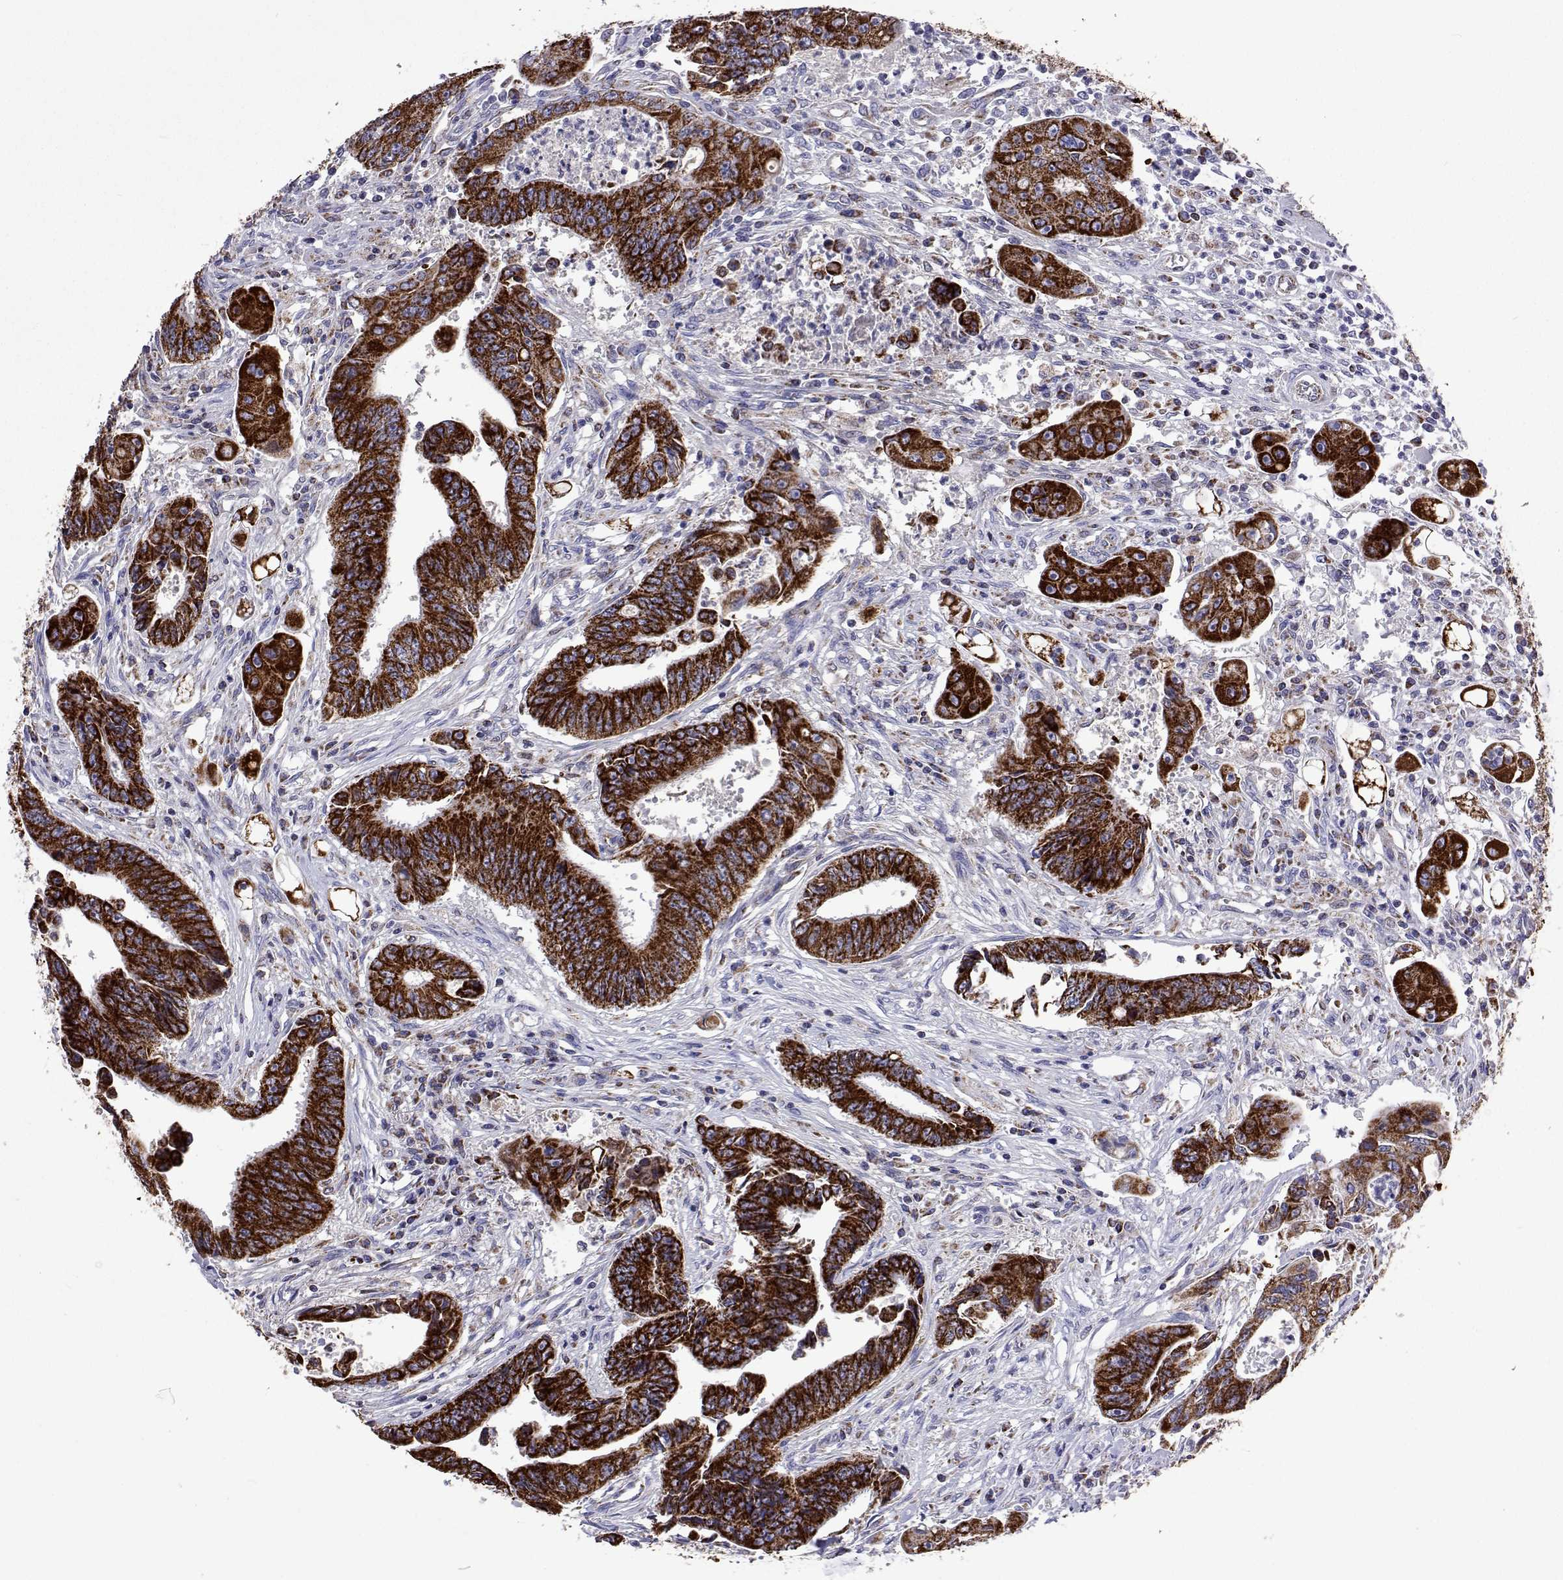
{"staining": {"intensity": "strong", "quantity": ">75%", "location": "cytoplasmic/membranous"}, "tissue": "colorectal cancer", "cell_type": "Tumor cells", "image_type": "cancer", "snomed": [{"axis": "morphology", "description": "Adenocarcinoma, NOS"}, {"axis": "topography", "description": "Rectum"}], "caption": "A high amount of strong cytoplasmic/membranous positivity is seen in about >75% of tumor cells in colorectal adenocarcinoma tissue.", "gene": "MCCC2", "patient": {"sex": "male", "age": 54}}